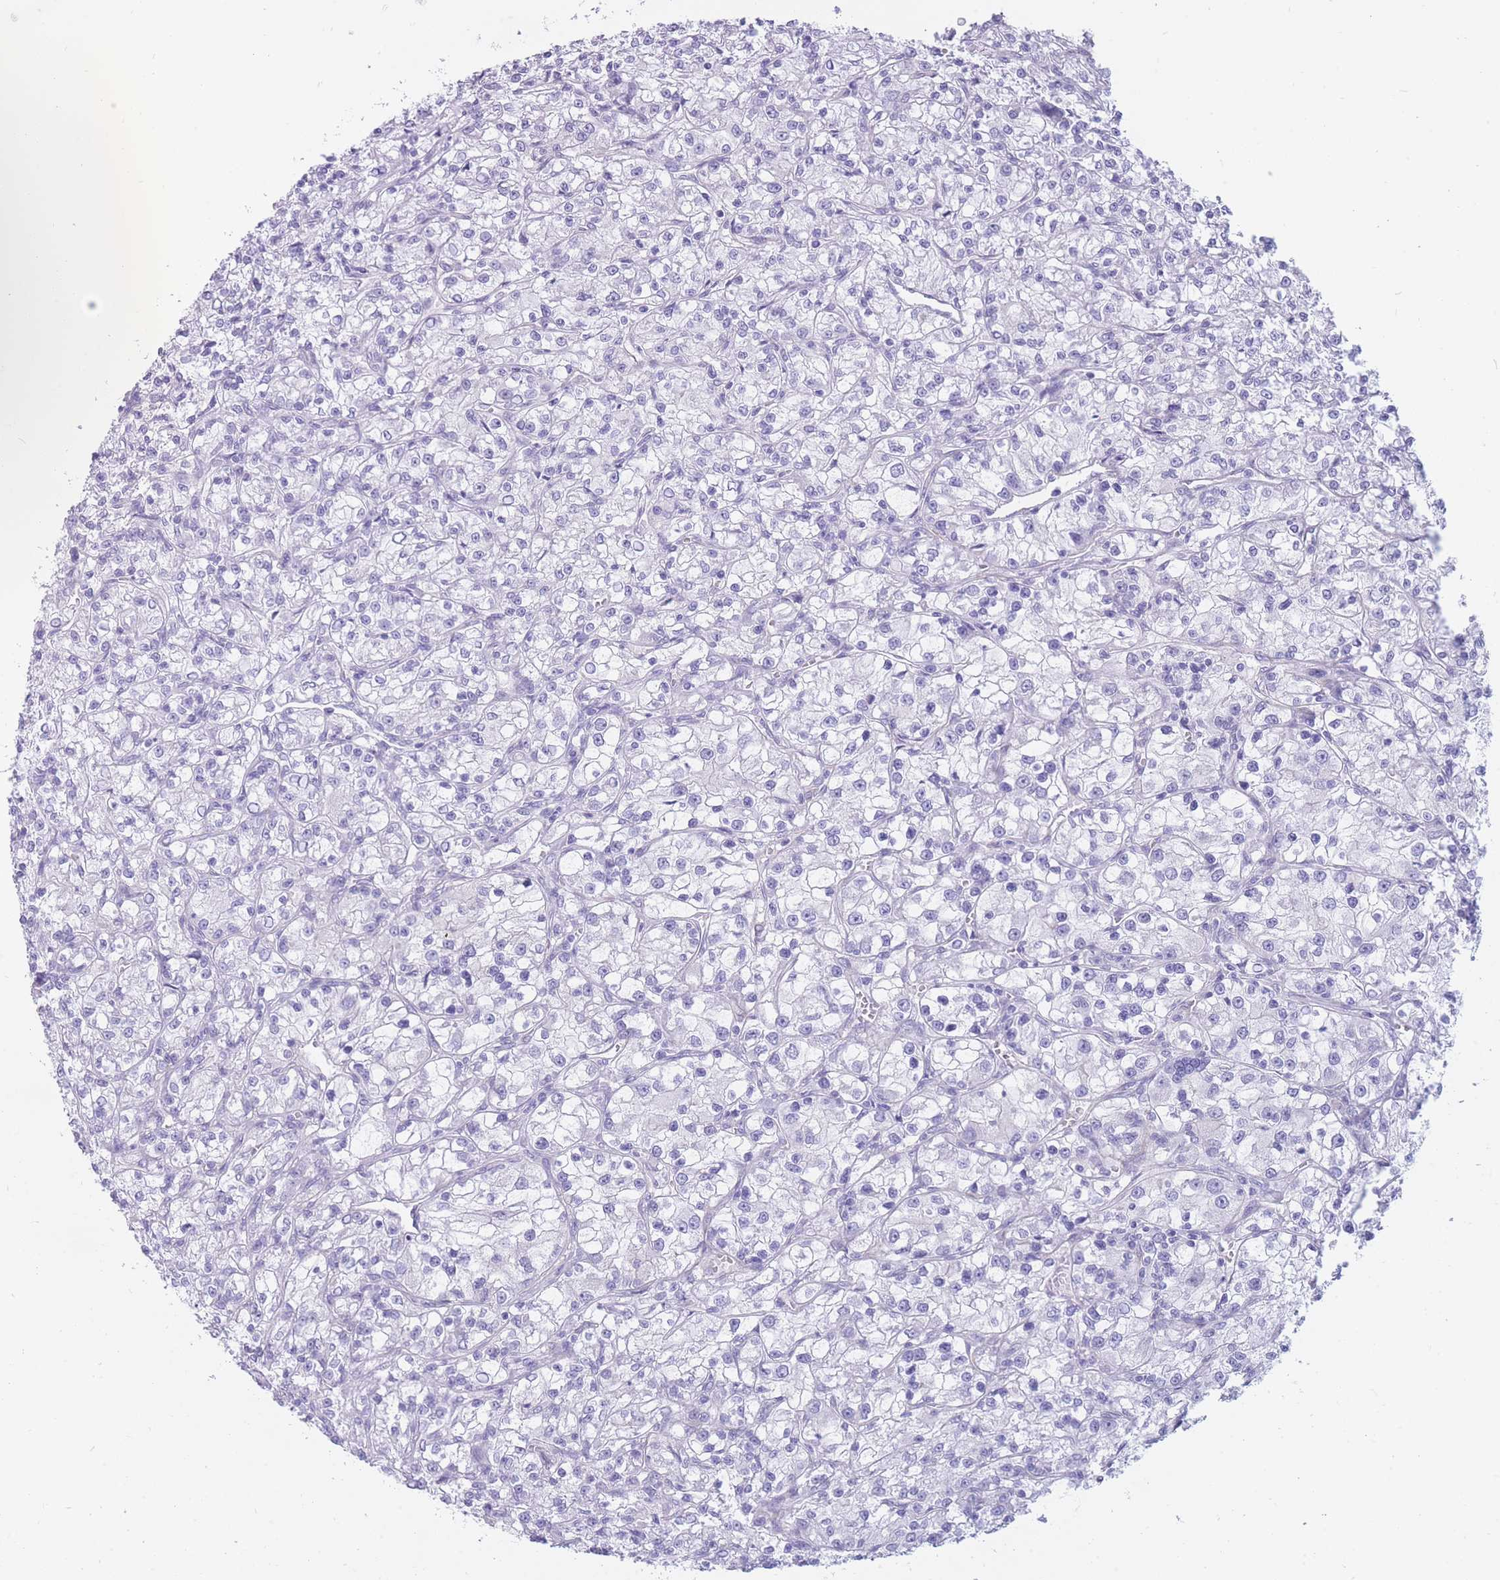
{"staining": {"intensity": "negative", "quantity": "none", "location": "none"}, "tissue": "renal cancer", "cell_type": "Tumor cells", "image_type": "cancer", "snomed": [{"axis": "morphology", "description": "Adenocarcinoma, NOS"}, {"axis": "topography", "description": "Kidney"}], "caption": "This photomicrograph is of renal adenocarcinoma stained with IHC to label a protein in brown with the nuclei are counter-stained blue. There is no staining in tumor cells.", "gene": "MTSS2", "patient": {"sex": "female", "age": 59}}